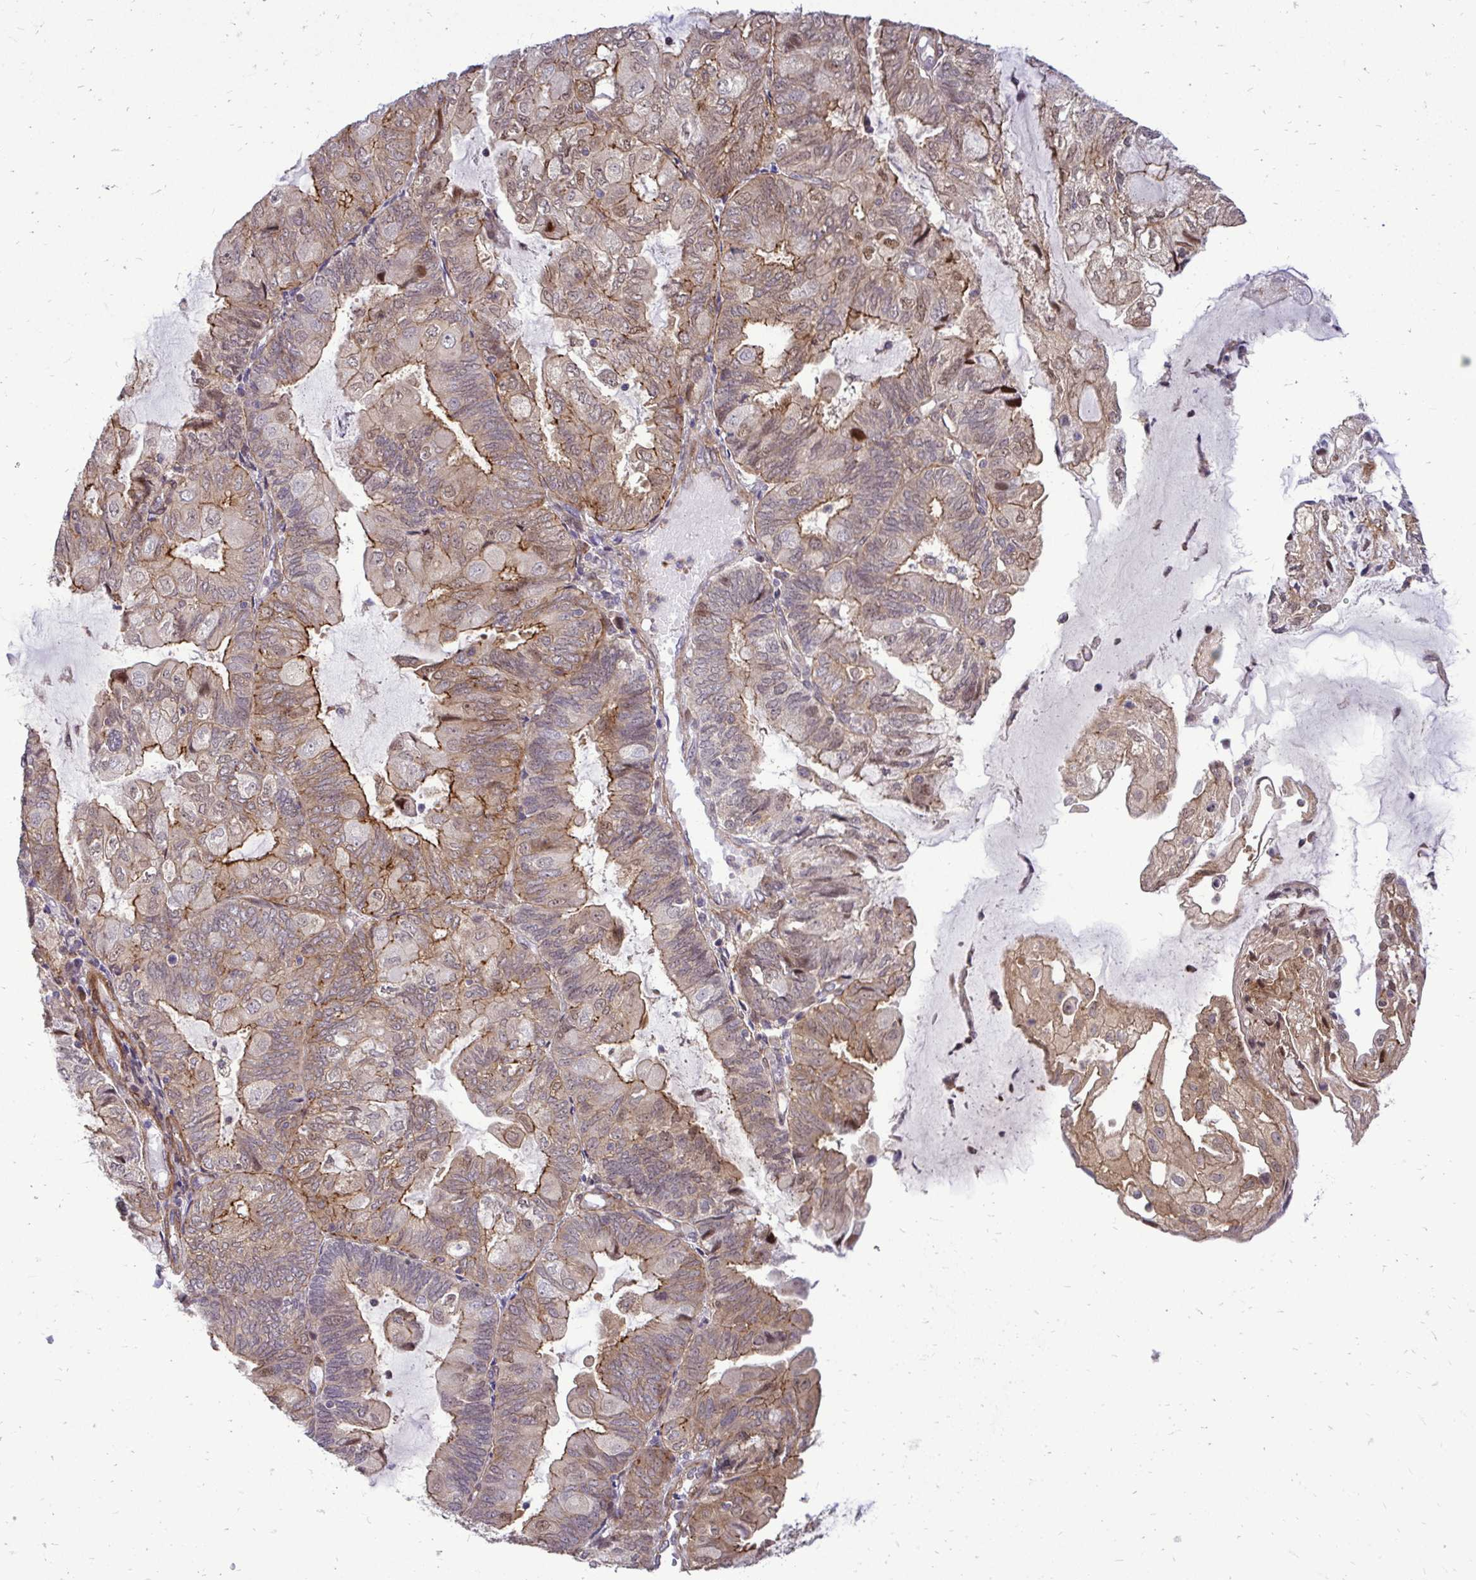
{"staining": {"intensity": "weak", "quantity": ">75%", "location": "cytoplasmic/membranous"}, "tissue": "endometrial cancer", "cell_type": "Tumor cells", "image_type": "cancer", "snomed": [{"axis": "morphology", "description": "Adenocarcinoma, NOS"}, {"axis": "topography", "description": "Endometrium"}], "caption": "Protein staining of endometrial cancer tissue reveals weak cytoplasmic/membranous positivity in about >75% of tumor cells. (brown staining indicates protein expression, while blue staining denotes nuclei).", "gene": "TRIP6", "patient": {"sex": "female", "age": 81}}